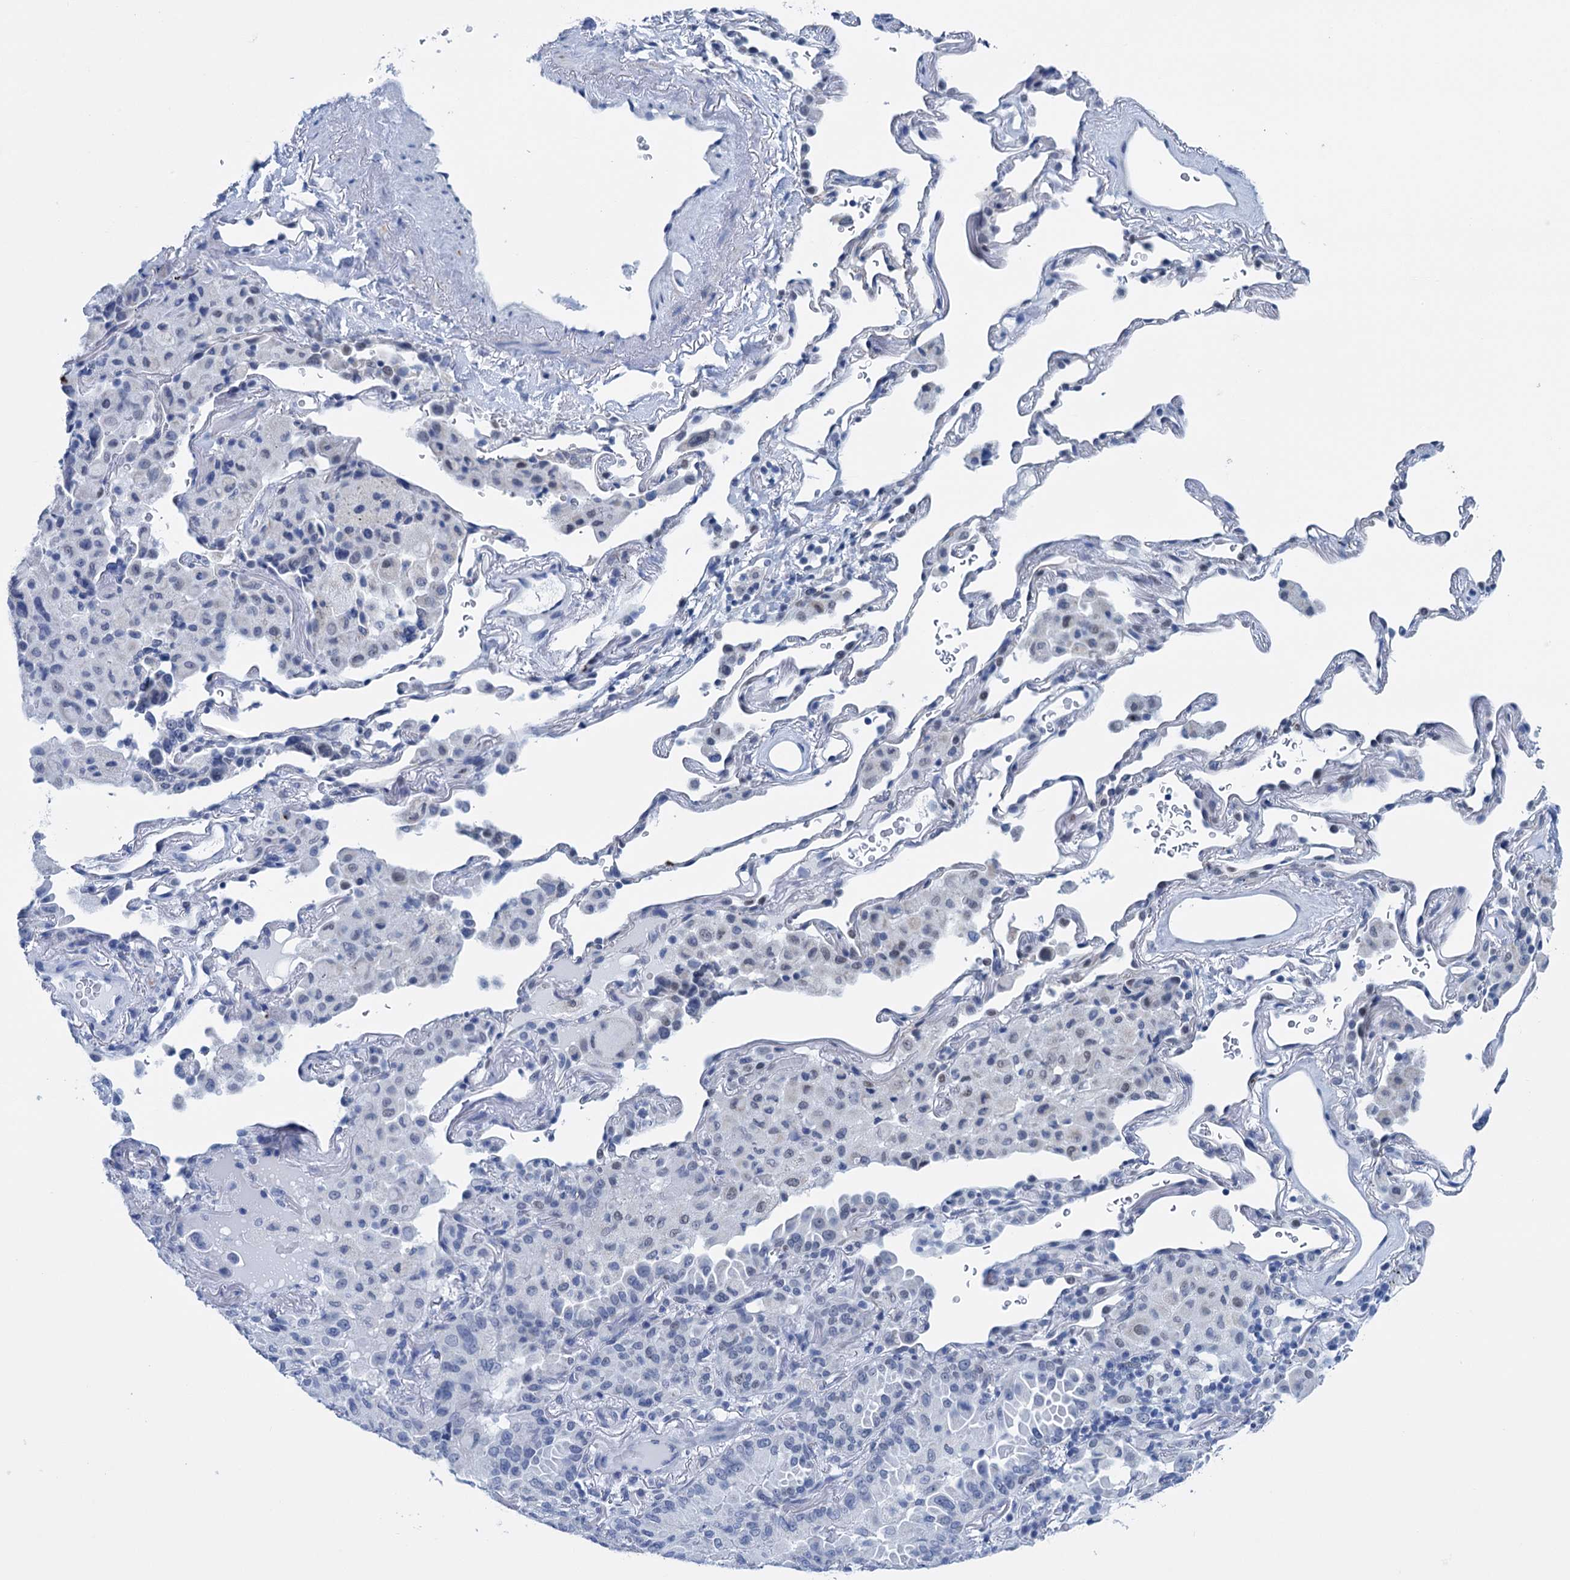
{"staining": {"intensity": "moderate", "quantity": "<25%", "location": "nuclear"}, "tissue": "lung cancer", "cell_type": "Tumor cells", "image_type": "cancer", "snomed": [{"axis": "morphology", "description": "Adenocarcinoma, NOS"}, {"axis": "topography", "description": "Lung"}], "caption": "A brown stain highlights moderate nuclear positivity of a protein in human lung adenocarcinoma tumor cells. Immunohistochemistry (ihc) stains the protein in brown and the nuclei are stained blue.", "gene": "MORN3", "patient": {"sex": "female", "age": 69}}